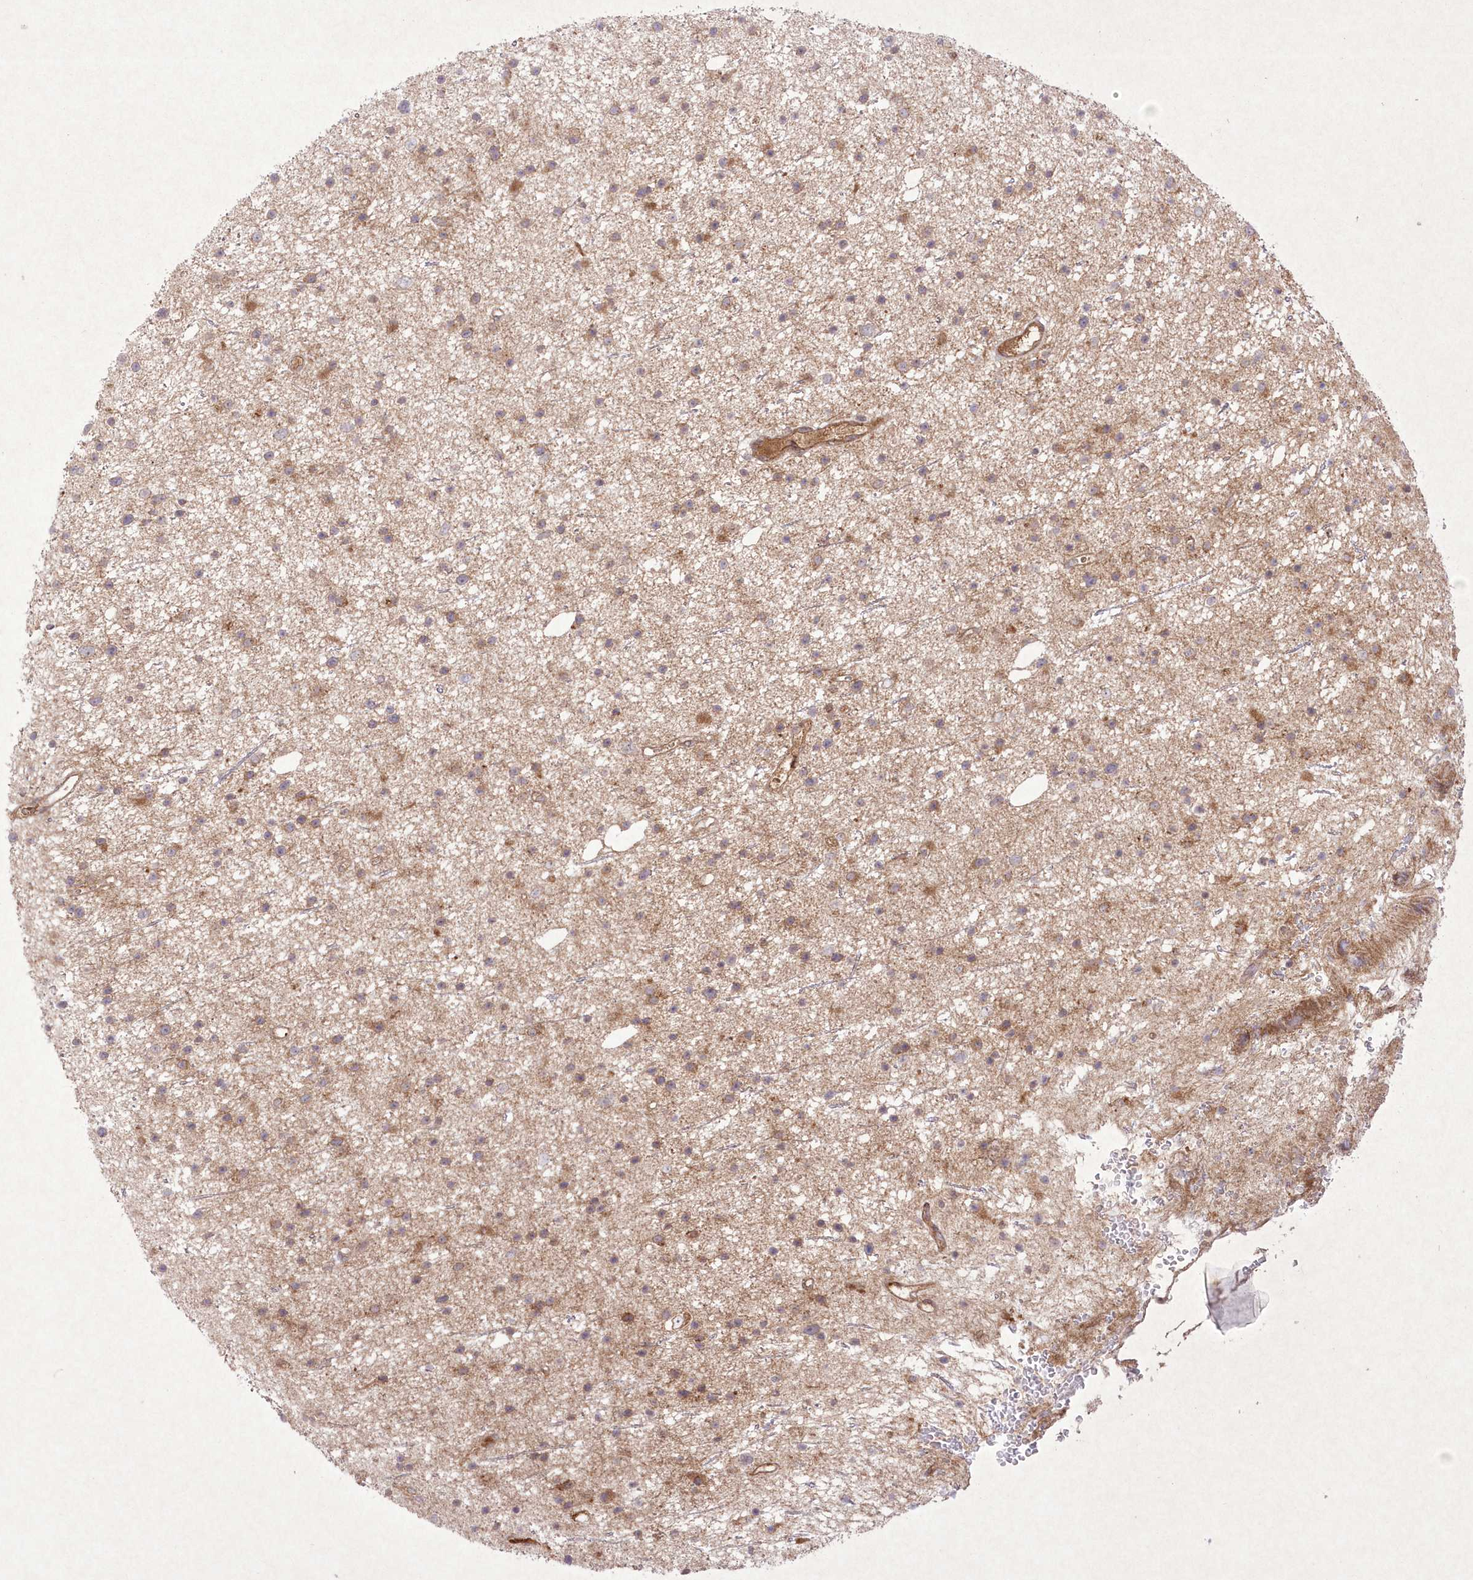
{"staining": {"intensity": "moderate", "quantity": "25%-75%", "location": "cytoplasmic/membranous"}, "tissue": "glioma", "cell_type": "Tumor cells", "image_type": "cancer", "snomed": [{"axis": "morphology", "description": "Glioma, malignant, Low grade"}, {"axis": "topography", "description": "Cerebral cortex"}], "caption": "Brown immunohistochemical staining in human low-grade glioma (malignant) demonstrates moderate cytoplasmic/membranous staining in about 25%-75% of tumor cells. (DAB (3,3'-diaminobenzidine) IHC, brown staining for protein, blue staining for nuclei).", "gene": "APOM", "patient": {"sex": "female", "age": 39}}